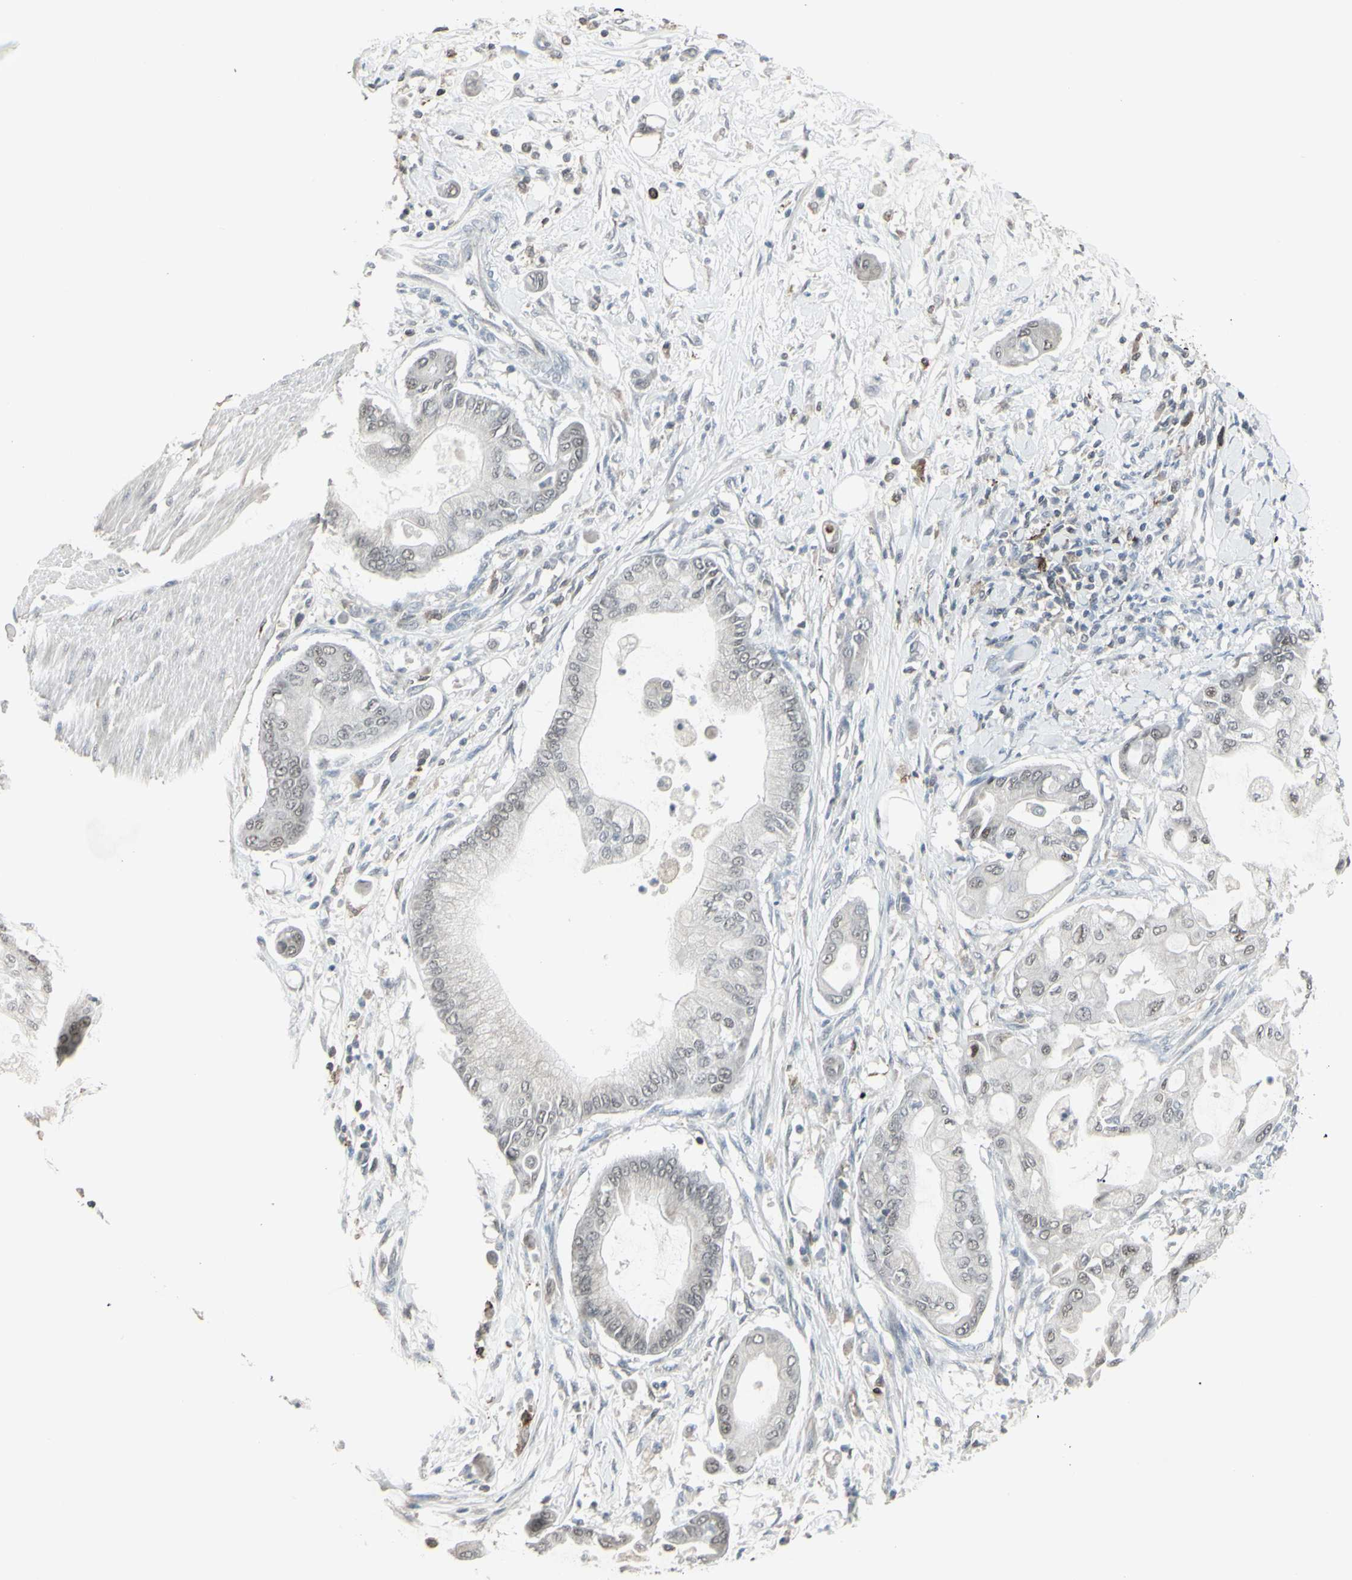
{"staining": {"intensity": "negative", "quantity": "none", "location": "none"}, "tissue": "pancreatic cancer", "cell_type": "Tumor cells", "image_type": "cancer", "snomed": [{"axis": "morphology", "description": "Adenocarcinoma, NOS"}, {"axis": "morphology", "description": "Adenocarcinoma, metastatic, NOS"}, {"axis": "topography", "description": "Lymph node"}, {"axis": "topography", "description": "Pancreas"}, {"axis": "topography", "description": "Duodenum"}], "caption": "Micrograph shows no significant protein expression in tumor cells of pancreatic adenocarcinoma.", "gene": "SAMSN1", "patient": {"sex": "female", "age": 64}}